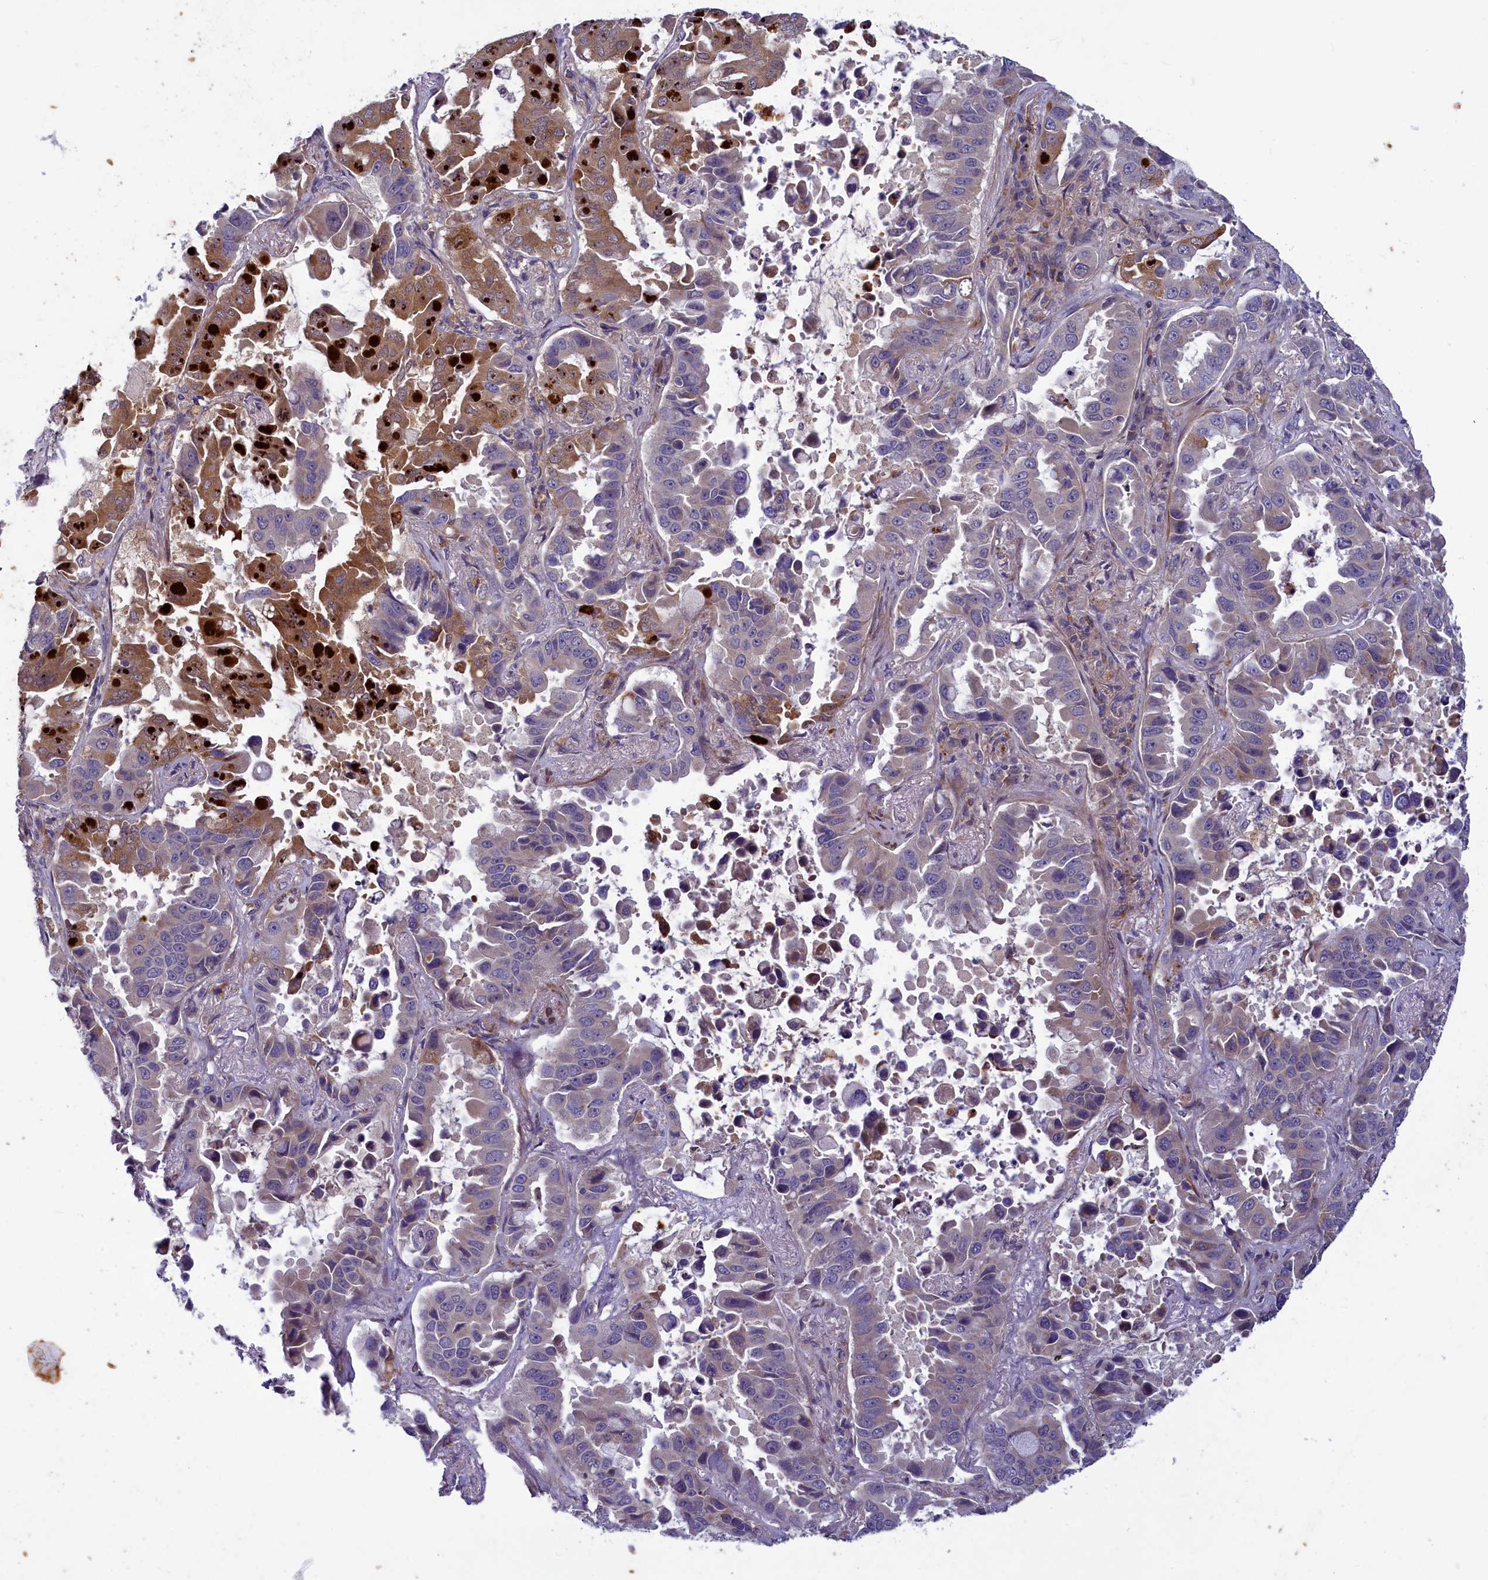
{"staining": {"intensity": "strong", "quantity": "25%-75%", "location": "cytoplasmic/membranous"}, "tissue": "lung cancer", "cell_type": "Tumor cells", "image_type": "cancer", "snomed": [{"axis": "morphology", "description": "Adenocarcinoma, NOS"}, {"axis": "topography", "description": "Lung"}], "caption": "Immunohistochemical staining of human adenocarcinoma (lung) shows high levels of strong cytoplasmic/membranous staining in approximately 25%-75% of tumor cells.", "gene": "NUBP1", "patient": {"sex": "male", "age": 64}}